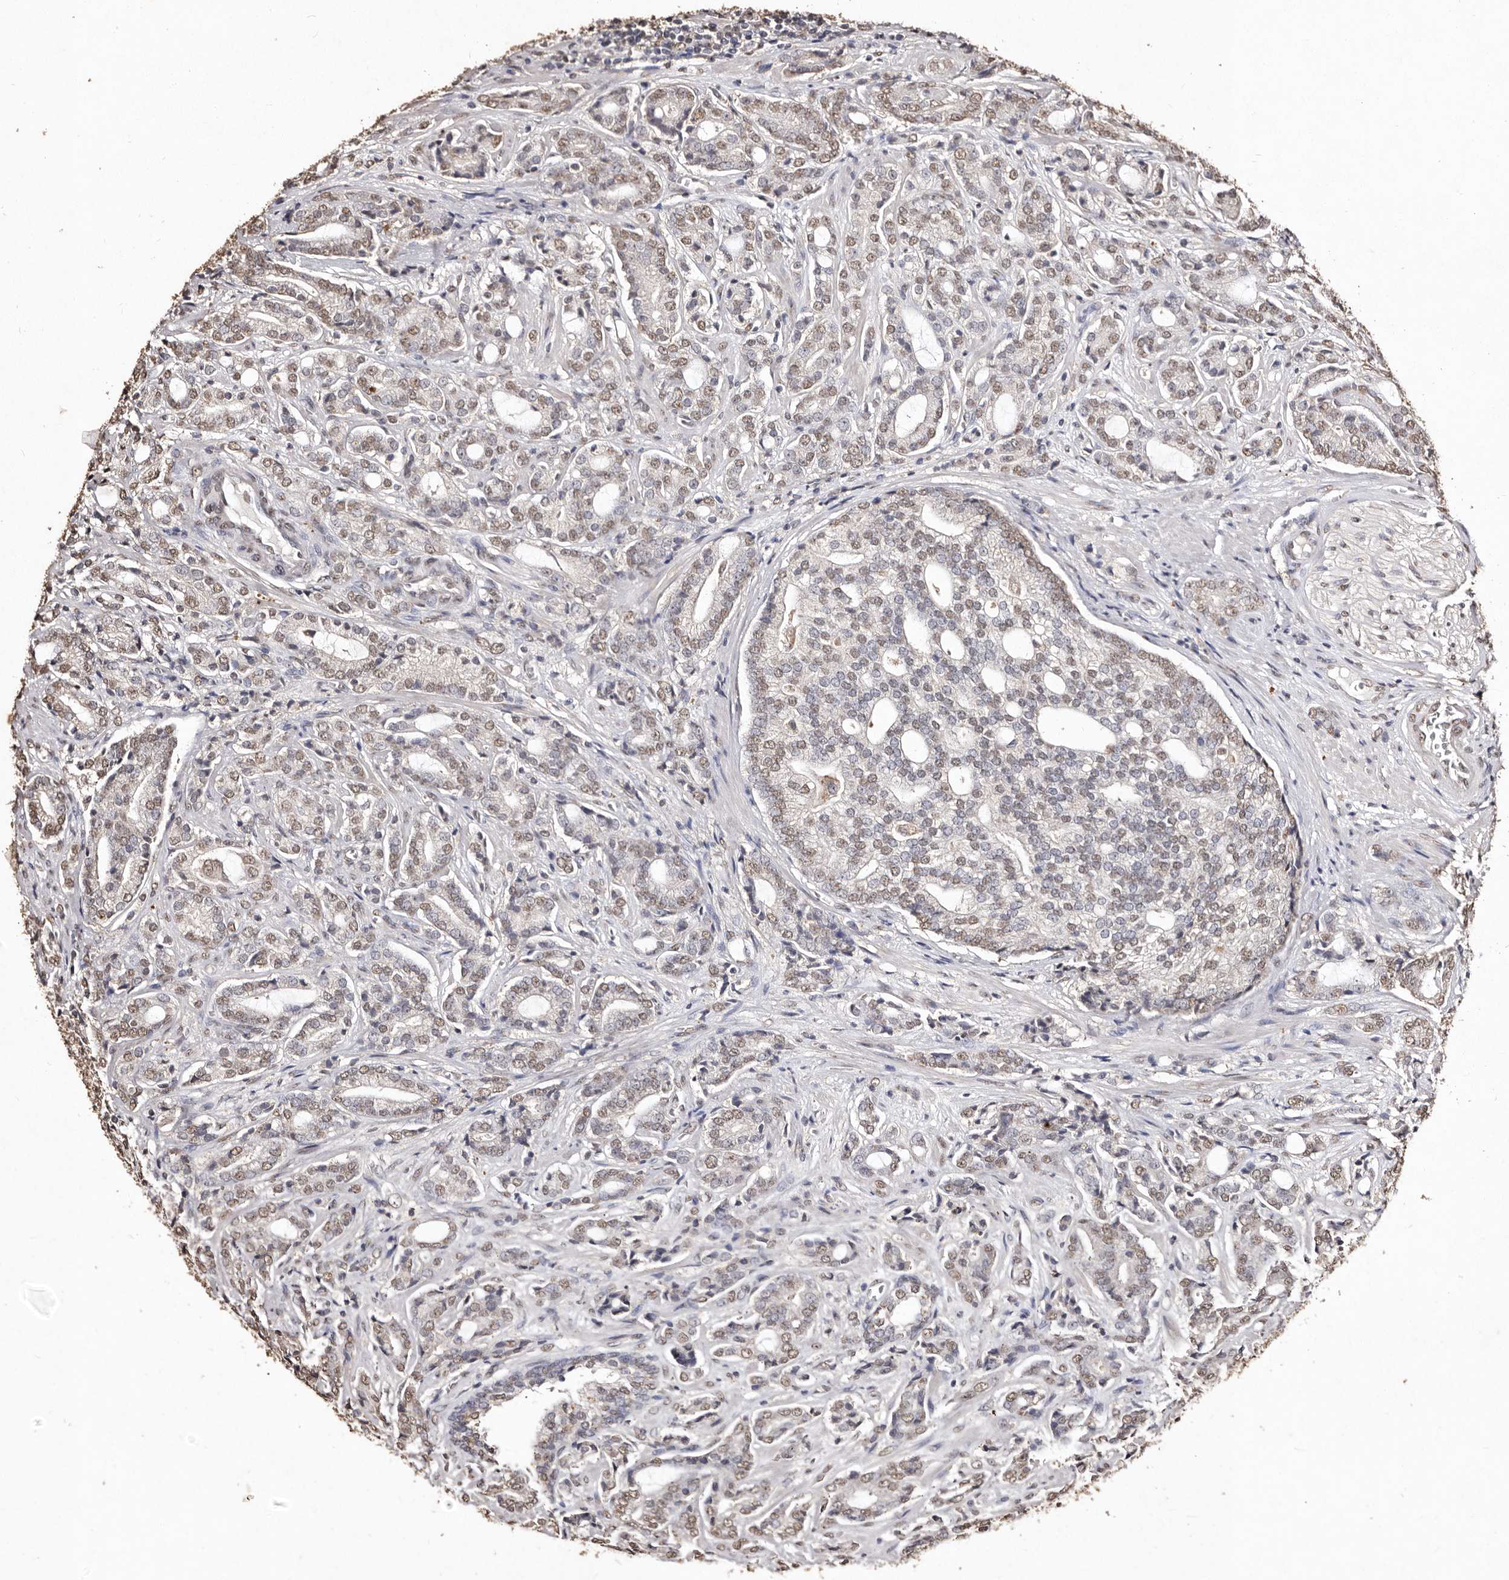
{"staining": {"intensity": "moderate", "quantity": ">75%", "location": "nuclear"}, "tissue": "prostate cancer", "cell_type": "Tumor cells", "image_type": "cancer", "snomed": [{"axis": "morphology", "description": "Adenocarcinoma, High grade"}, {"axis": "topography", "description": "Prostate"}], "caption": "There is medium levels of moderate nuclear expression in tumor cells of prostate cancer (high-grade adenocarcinoma), as demonstrated by immunohistochemical staining (brown color).", "gene": "ERBB4", "patient": {"sex": "male", "age": 57}}